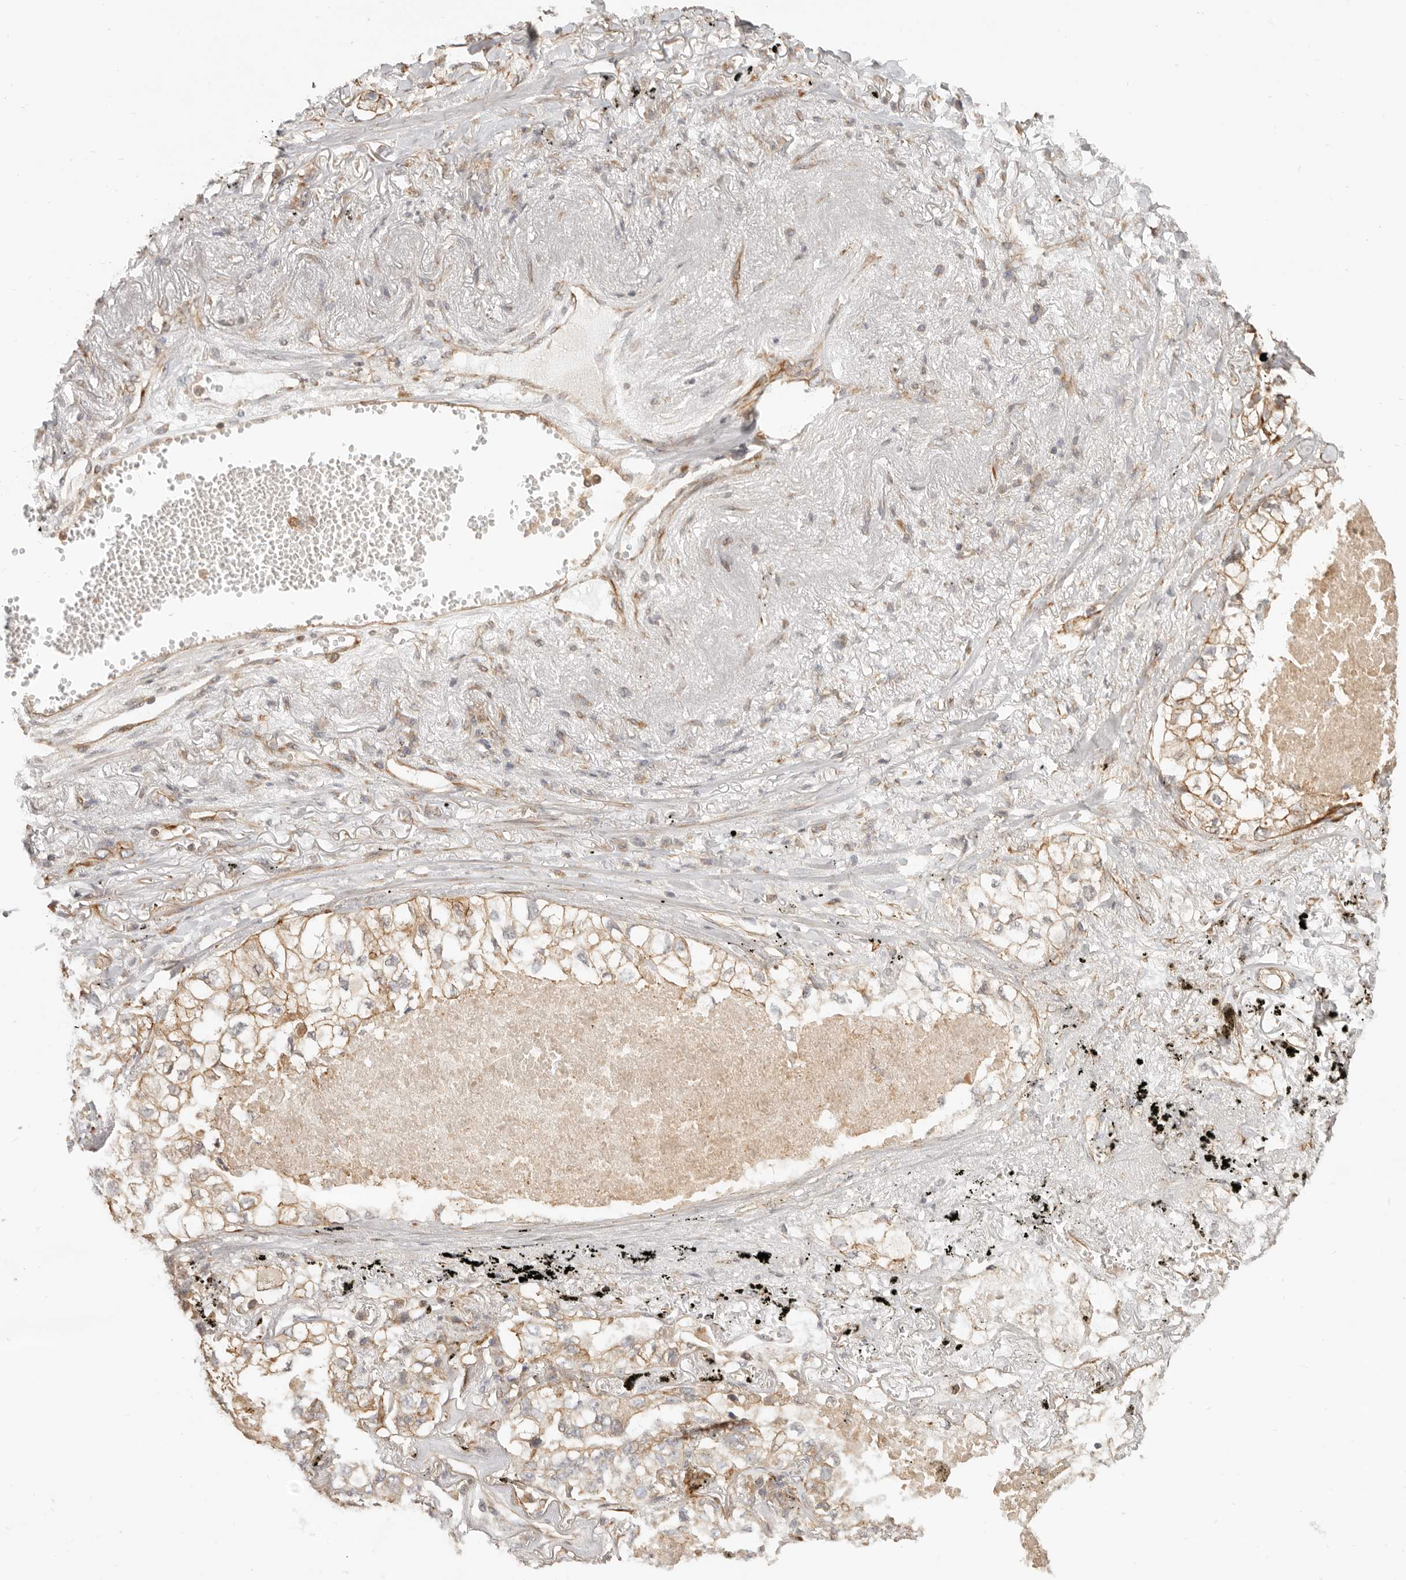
{"staining": {"intensity": "weak", "quantity": ">75%", "location": "cytoplasmic/membranous"}, "tissue": "lung cancer", "cell_type": "Tumor cells", "image_type": "cancer", "snomed": [{"axis": "morphology", "description": "Adenocarcinoma, NOS"}, {"axis": "topography", "description": "Lung"}], "caption": "The photomicrograph shows immunohistochemical staining of lung cancer. There is weak cytoplasmic/membranous expression is identified in approximately >75% of tumor cells.", "gene": "UFSP1", "patient": {"sex": "male", "age": 65}}